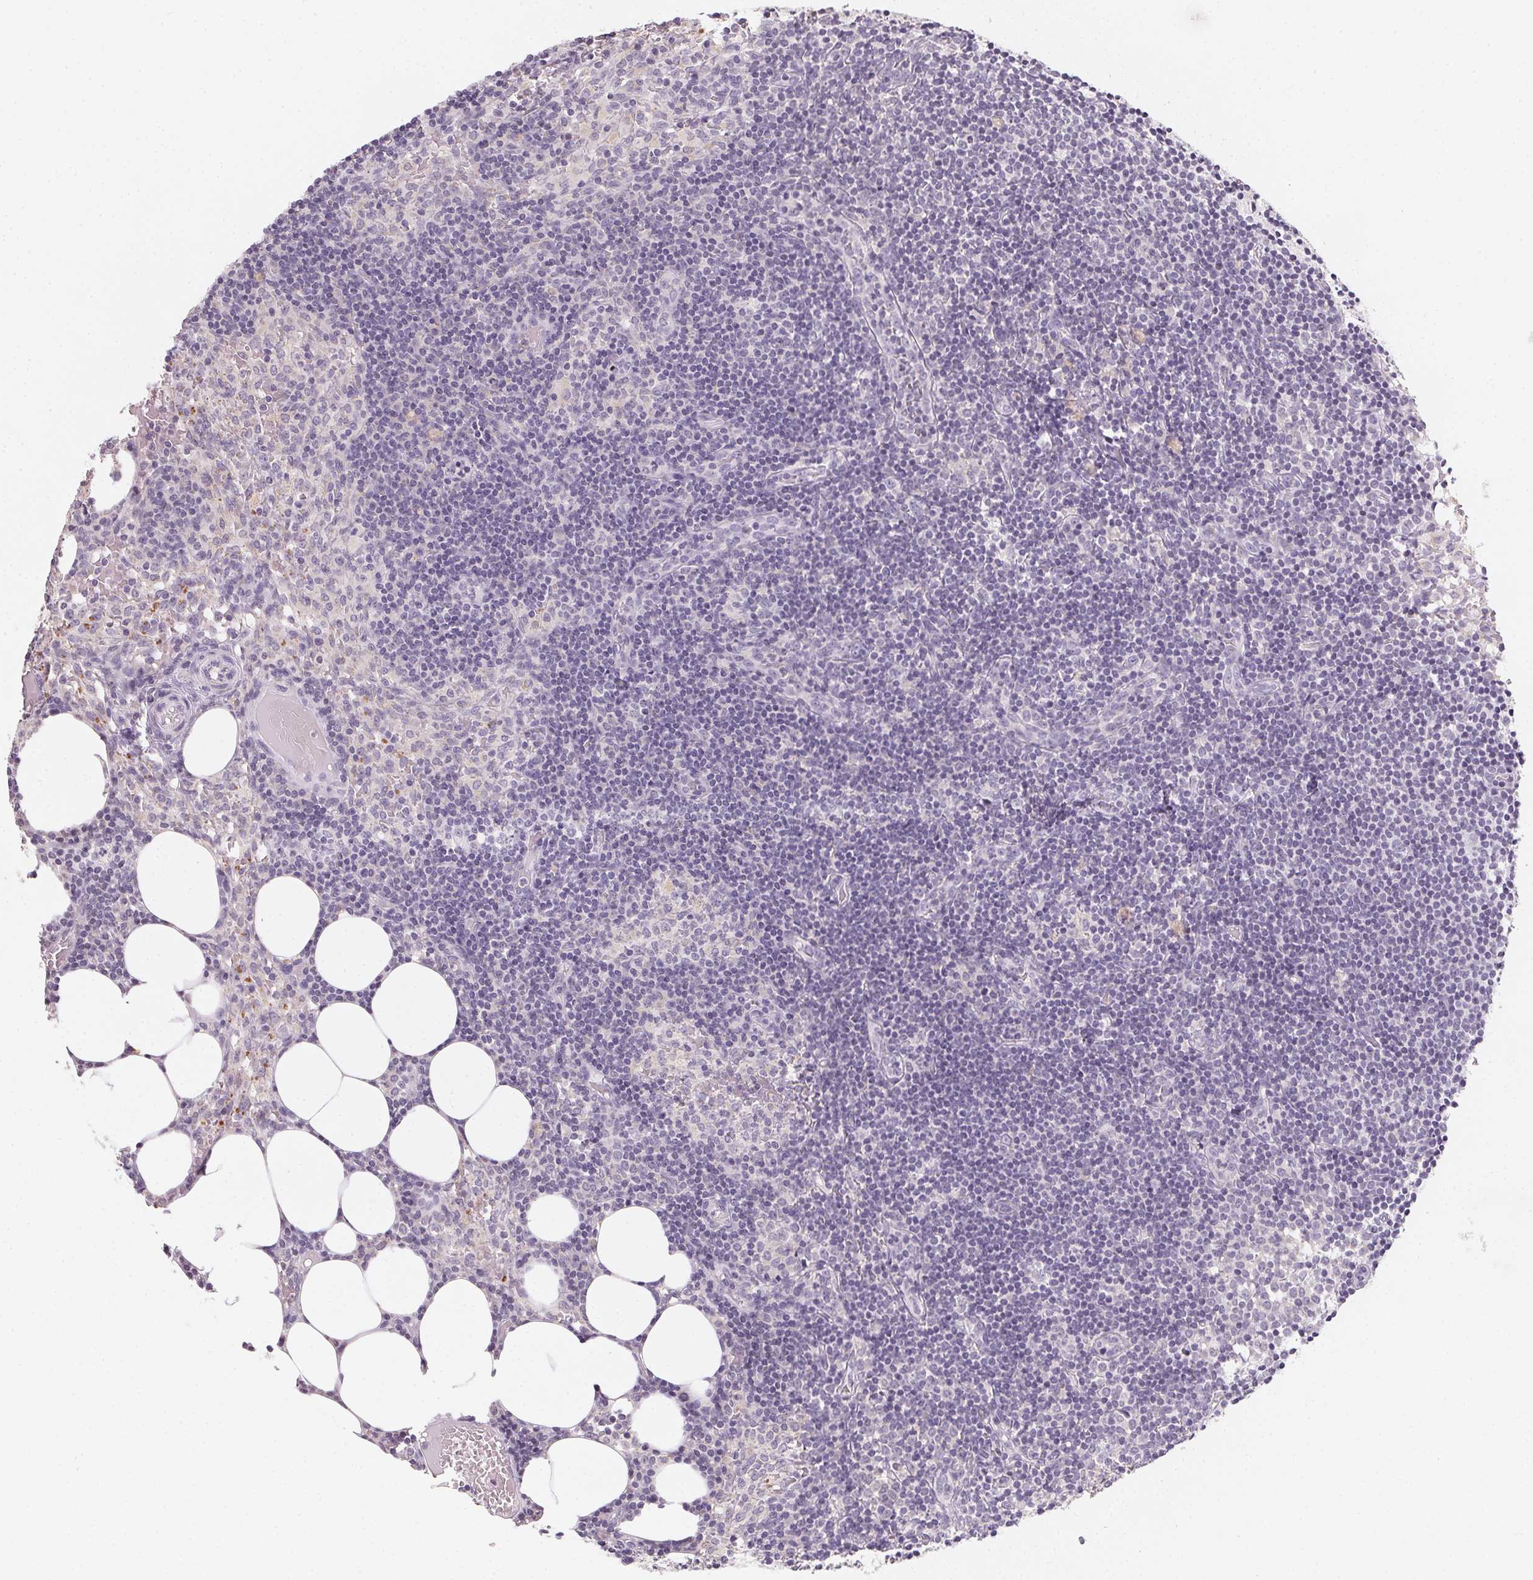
{"staining": {"intensity": "negative", "quantity": "none", "location": "none"}, "tissue": "lymph node", "cell_type": "Germinal center cells", "image_type": "normal", "snomed": [{"axis": "morphology", "description": "Normal tissue, NOS"}, {"axis": "topography", "description": "Lymph node"}], "caption": "A high-resolution image shows immunohistochemistry staining of benign lymph node, which displays no significant positivity in germinal center cells. (Brightfield microscopy of DAB immunohistochemistry at high magnification).", "gene": "SLC6A18", "patient": {"sex": "female", "age": 41}}